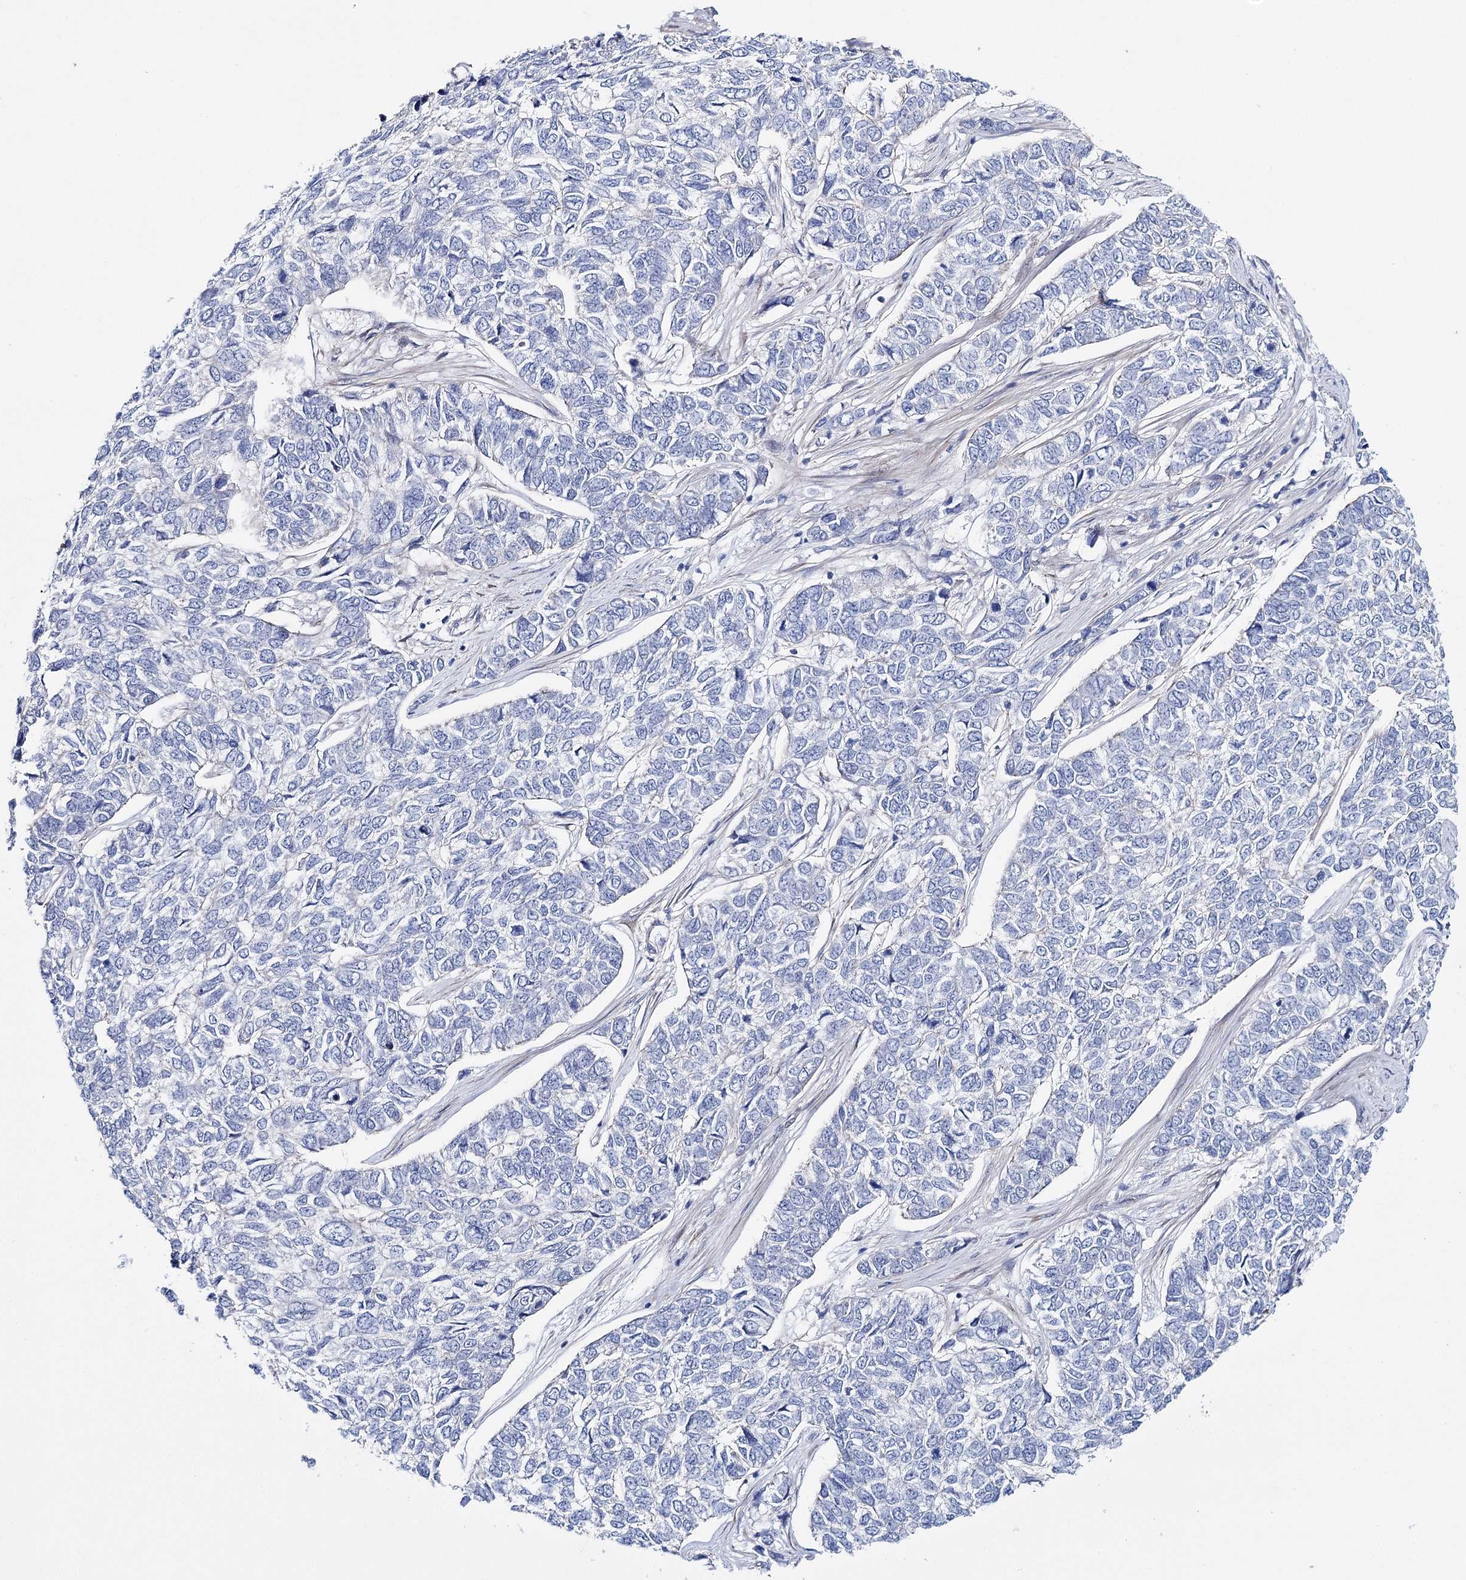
{"staining": {"intensity": "negative", "quantity": "none", "location": "none"}, "tissue": "skin cancer", "cell_type": "Tumor cells", "image_type": "cancer", "snomed": [{"axis": "morphology", "description": "Basal cell carcinoma"}, {"axis": "topography", "description": "Skin"}], "caption": "Tumor cells are negative for protein expression in human skin basal cell carcinoma.", "gene": "ANKRD23", "patient": {"sex": "female", "age": 65}}